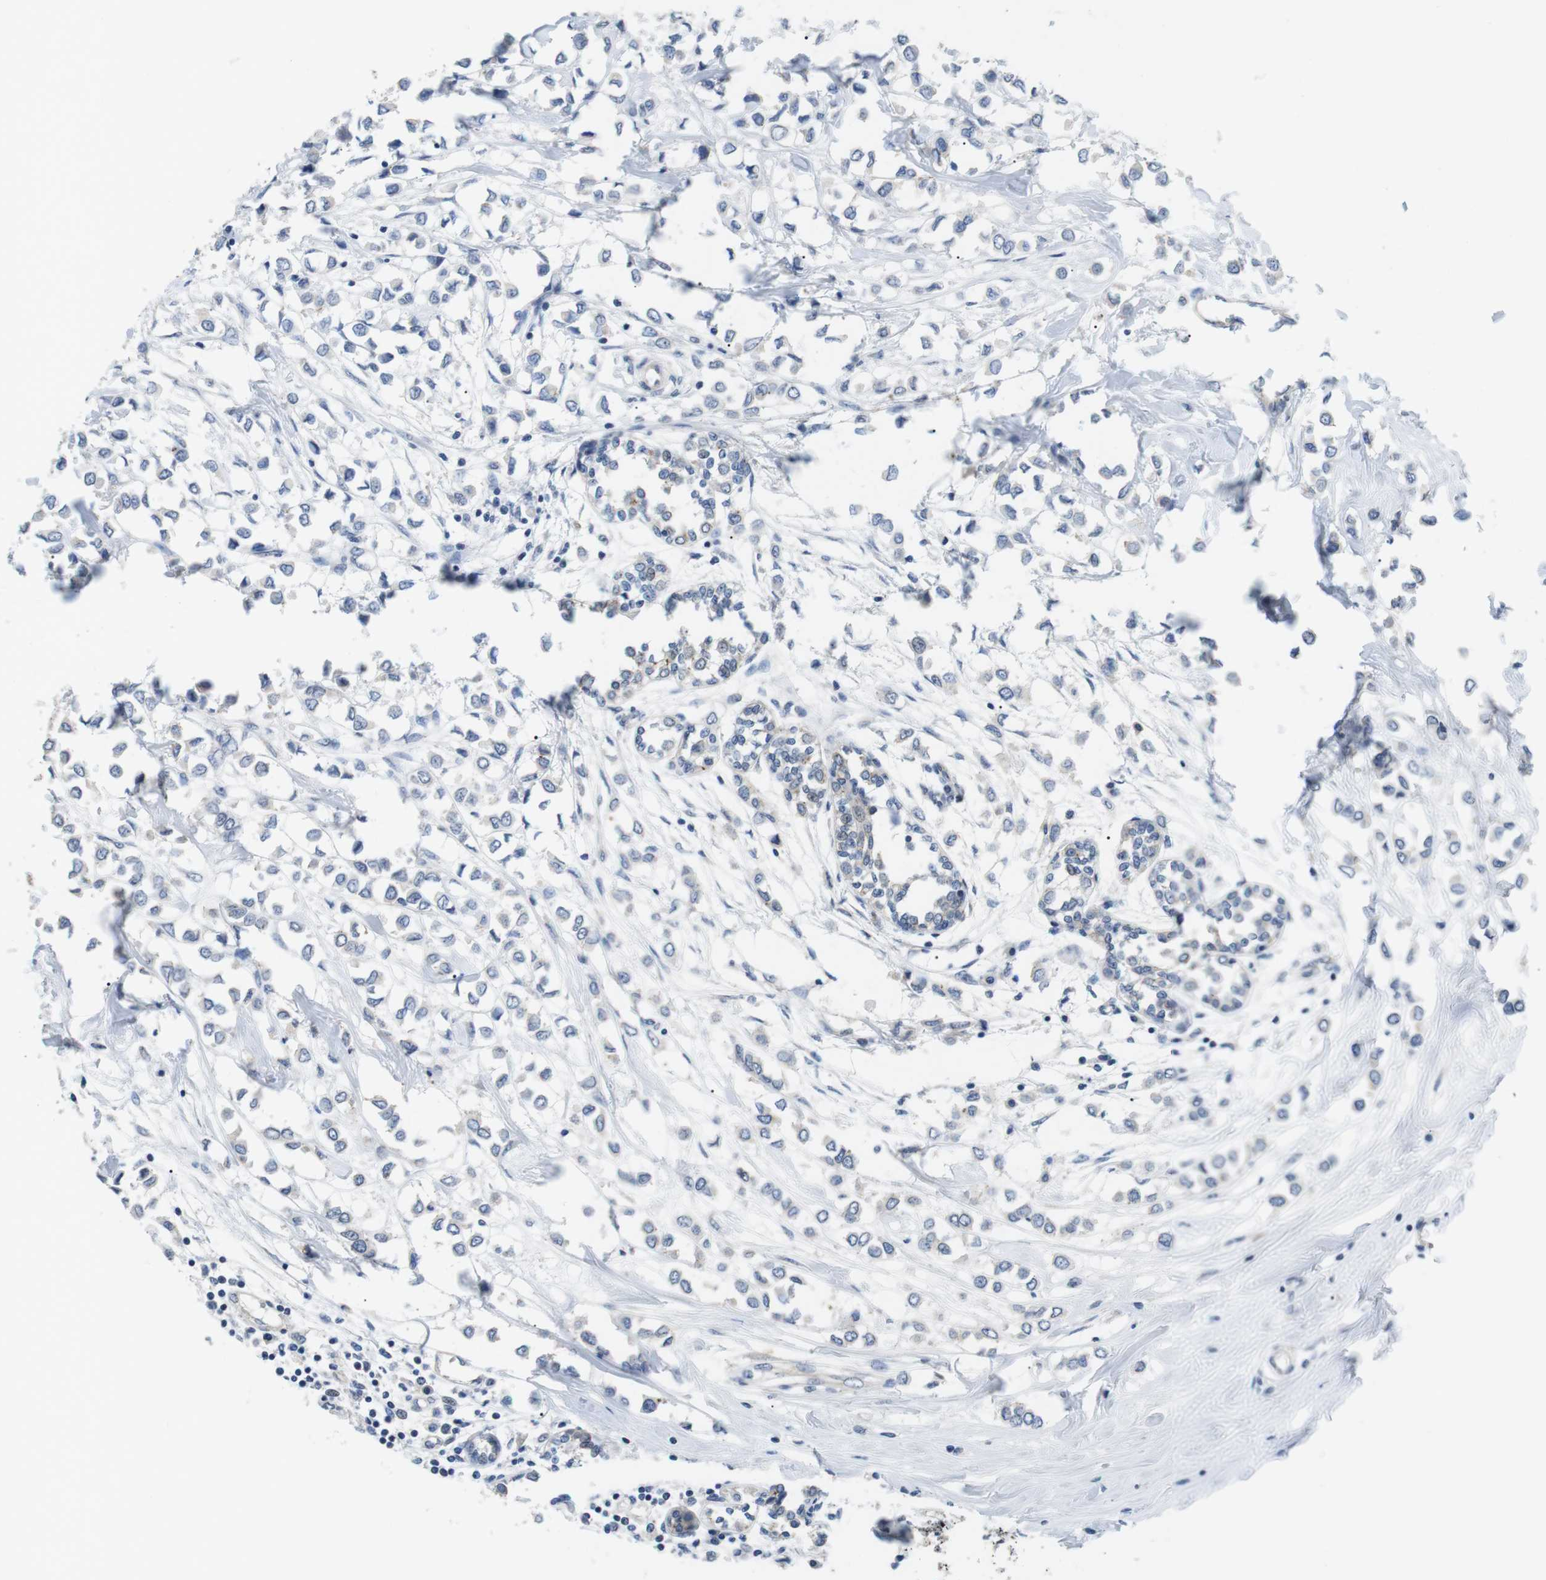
{"staining": {"intensity": "negative", "quantity": "none", "location": "none"}, "tissue": "breast cancer", "cell_type": "Tumor cells", "image_type": "cancer", "snomed": [{"axis": "morphology", "description": "Lobular carcinoma"}, {"axis": "topography", "description": "Breast"}], "caption": "An immunohistochemistry micrograph of breast lobular carcinoma is shown. There is no staining in tumor cells of breast lobular carcinoma.", "gene": "NECTIN1", "patient": {"sex": "female", "age": 51}}